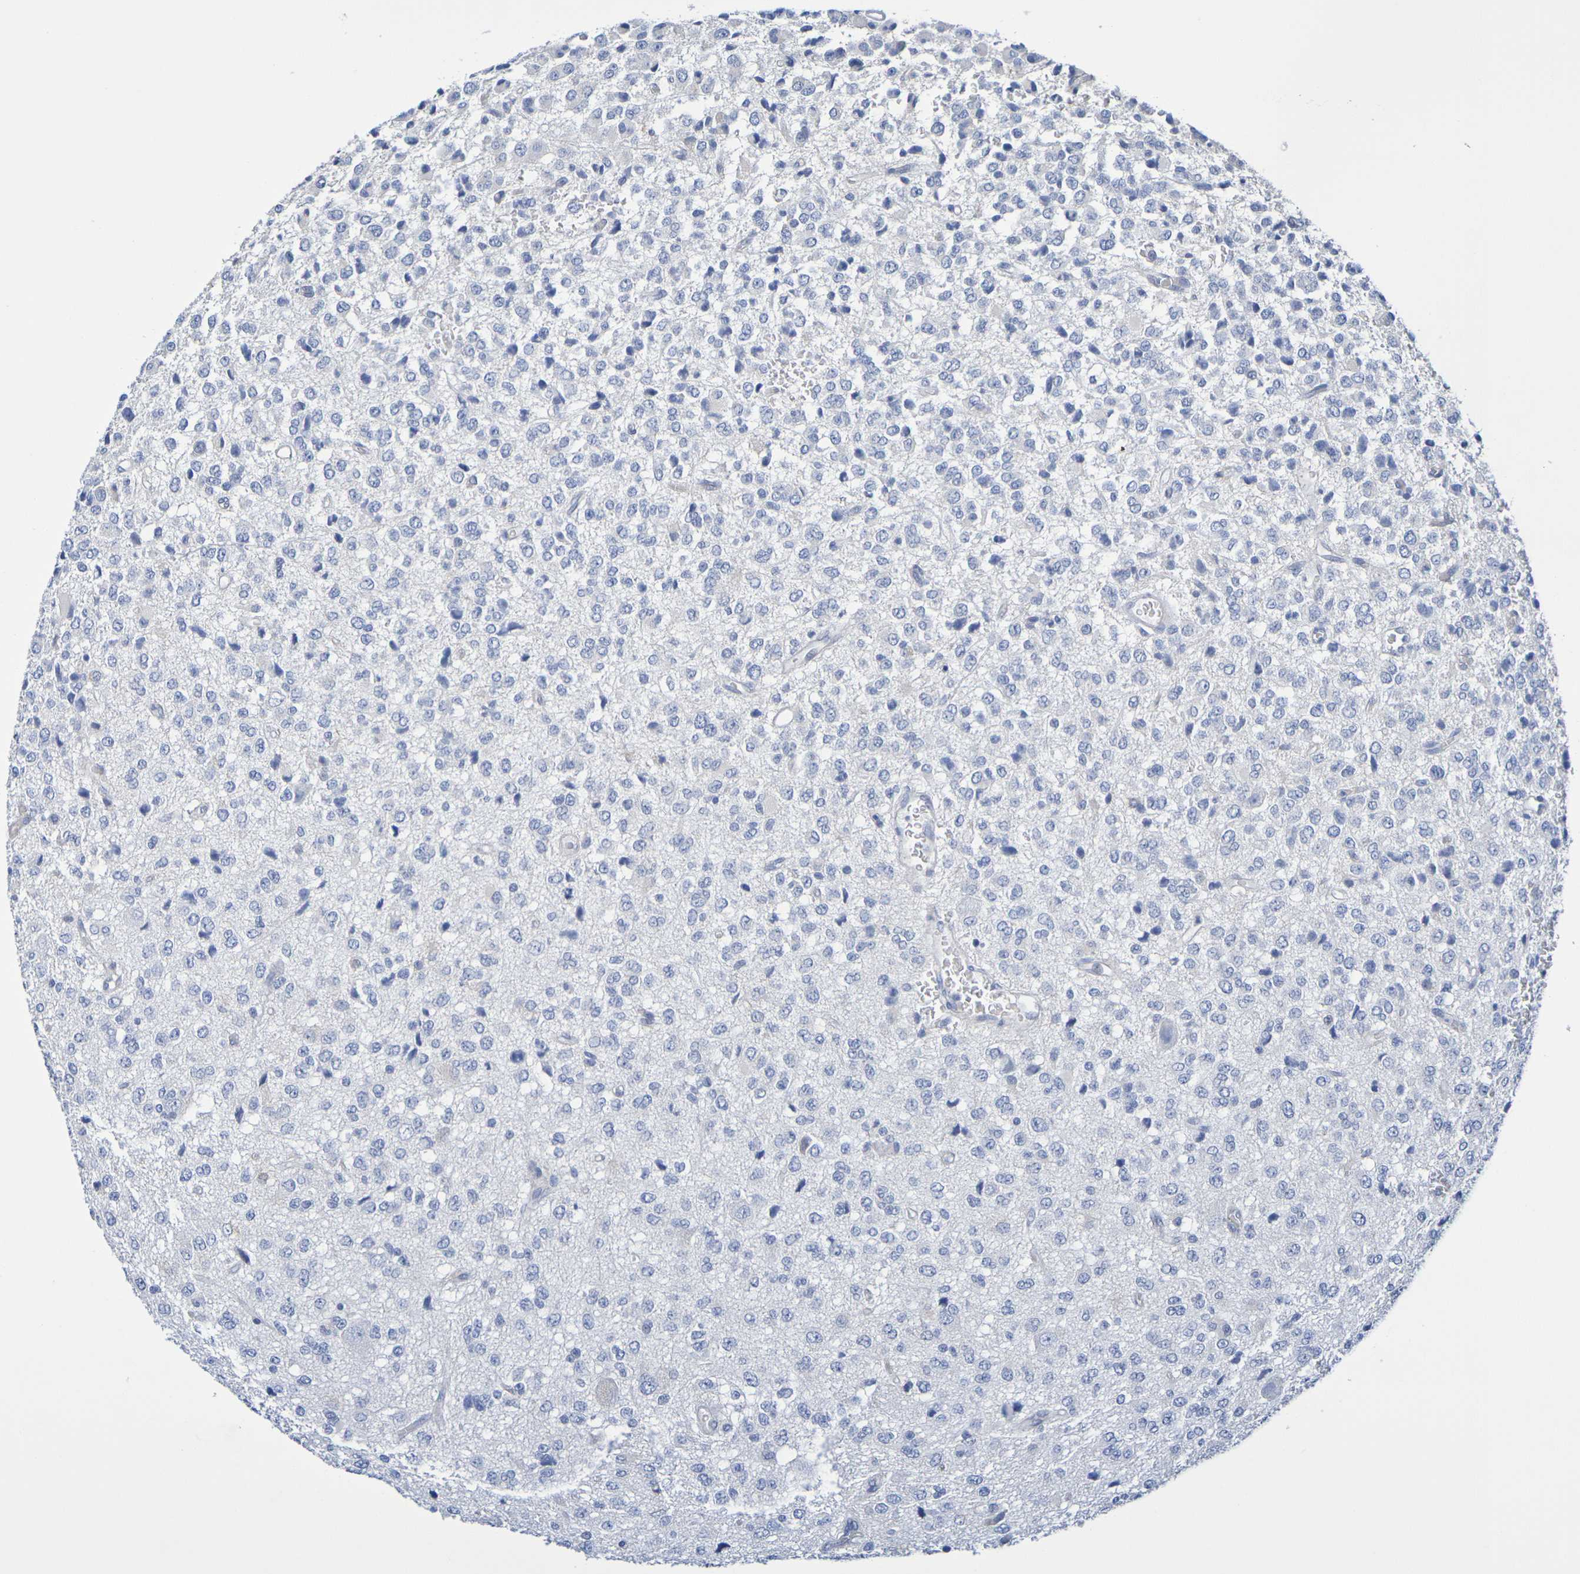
{"staining": {"intensity": "negative", "quantity": "none", "location": "none"}, "tissue": "glioma", "cell_type": "Tumor cells", "image_type": "cancer", "snomed": [{"axis": "morphology", "description": "Glioma, malignant, High grade"}, {"axis": "topography", "description": "pancreas cauda"}], "caption": "High magnification brightfield microscopy of high-grade glioma (malignant) stained with DAB (brown) and counterstained with hematoxylin (blue): tumor cells show no significant staining.", "gene": "TMCC3", "patient": {"sex": "male", "age": 60}}